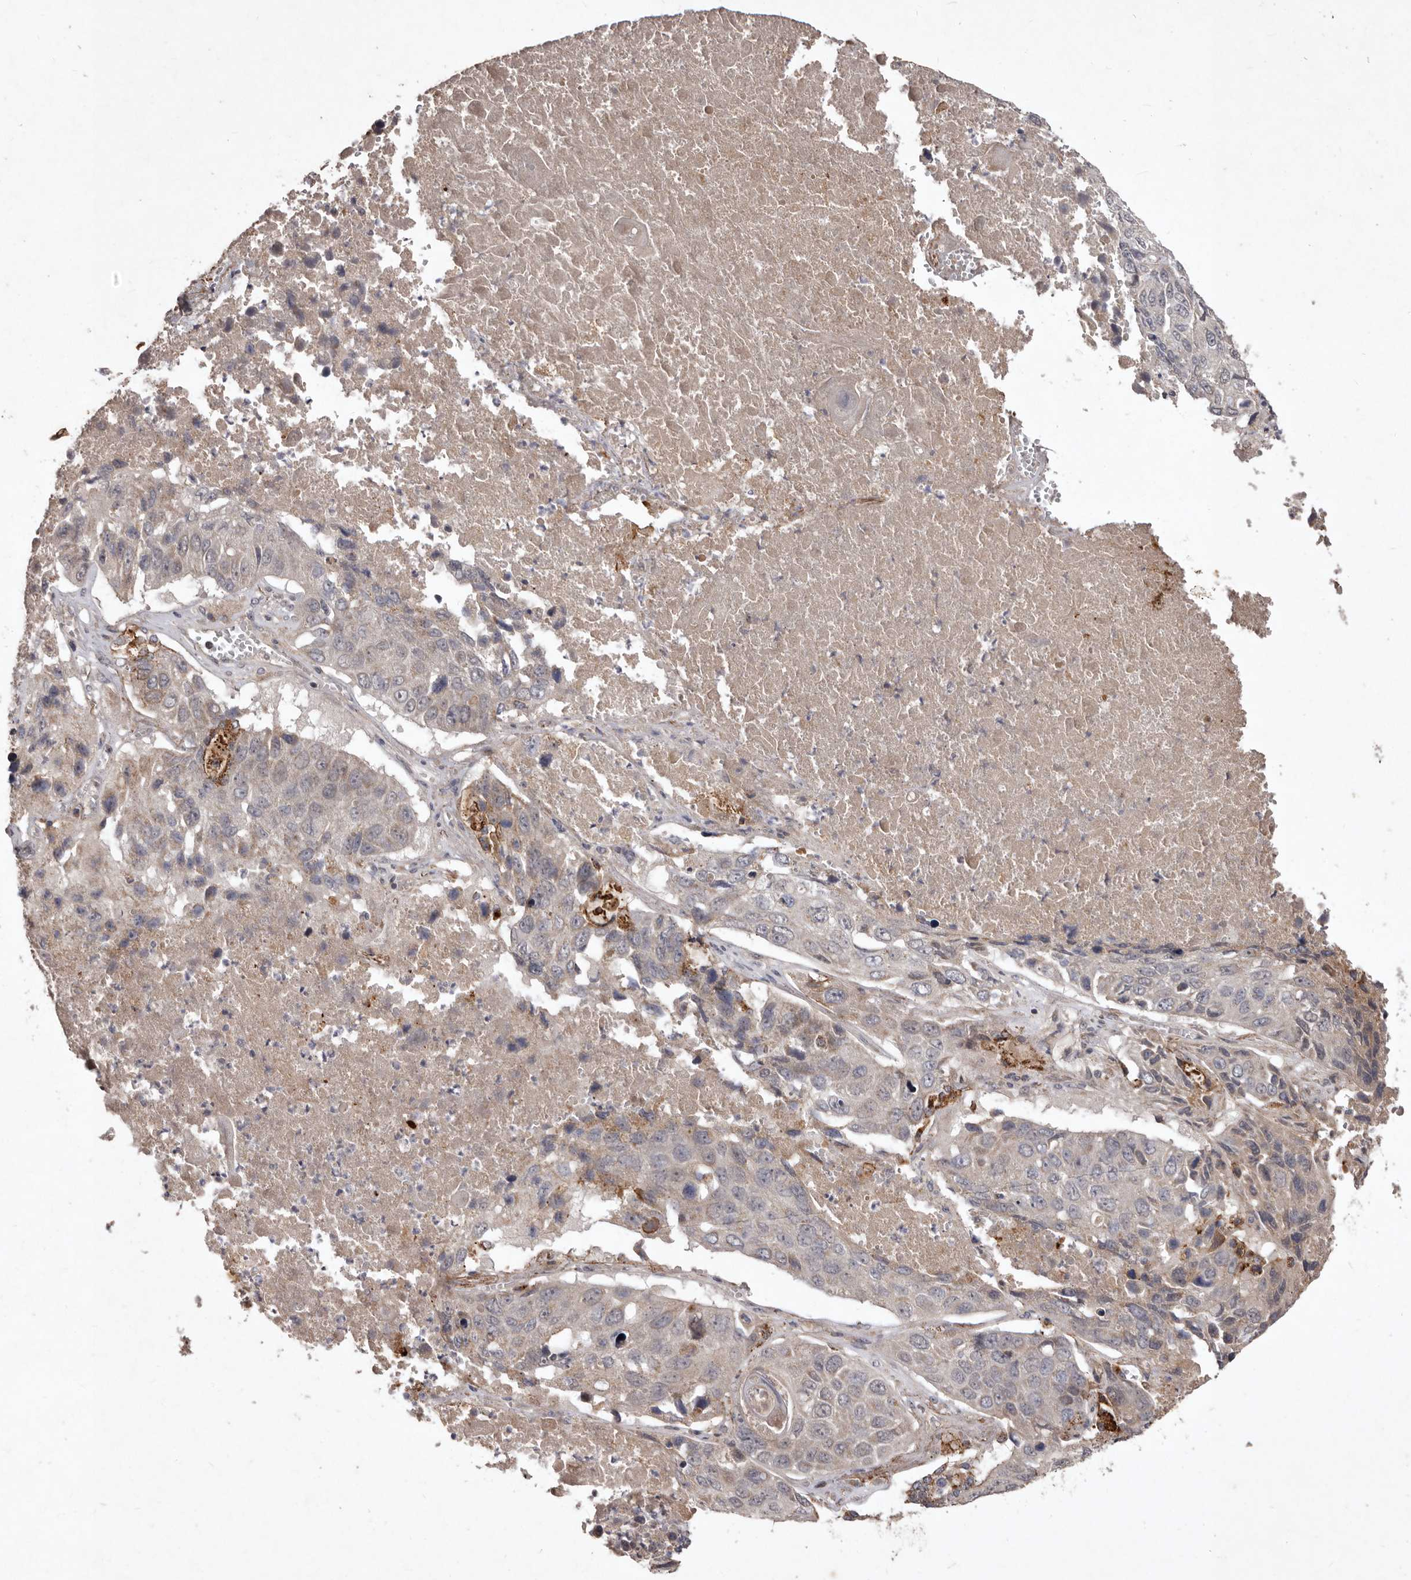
{"staining": {"intensity": "weak", "quantity": "<25%", "location": "cytoplasmic/membranous"}, "tissue": "lung cancer", "cell_type": "Tumor cells", "image_type": "cancer", "snomed": [{"axis": "morphology", "description": "Squamous cell carcinoma, NOS"}, {"axis": "topography", "description": "Lung"}], "caption": "The photomicrograph shows no staining of tumor cells in lung squamous cell carcinoma.", "gene": "FLAD1", "patient": {"sex": "male", "age": 61}}